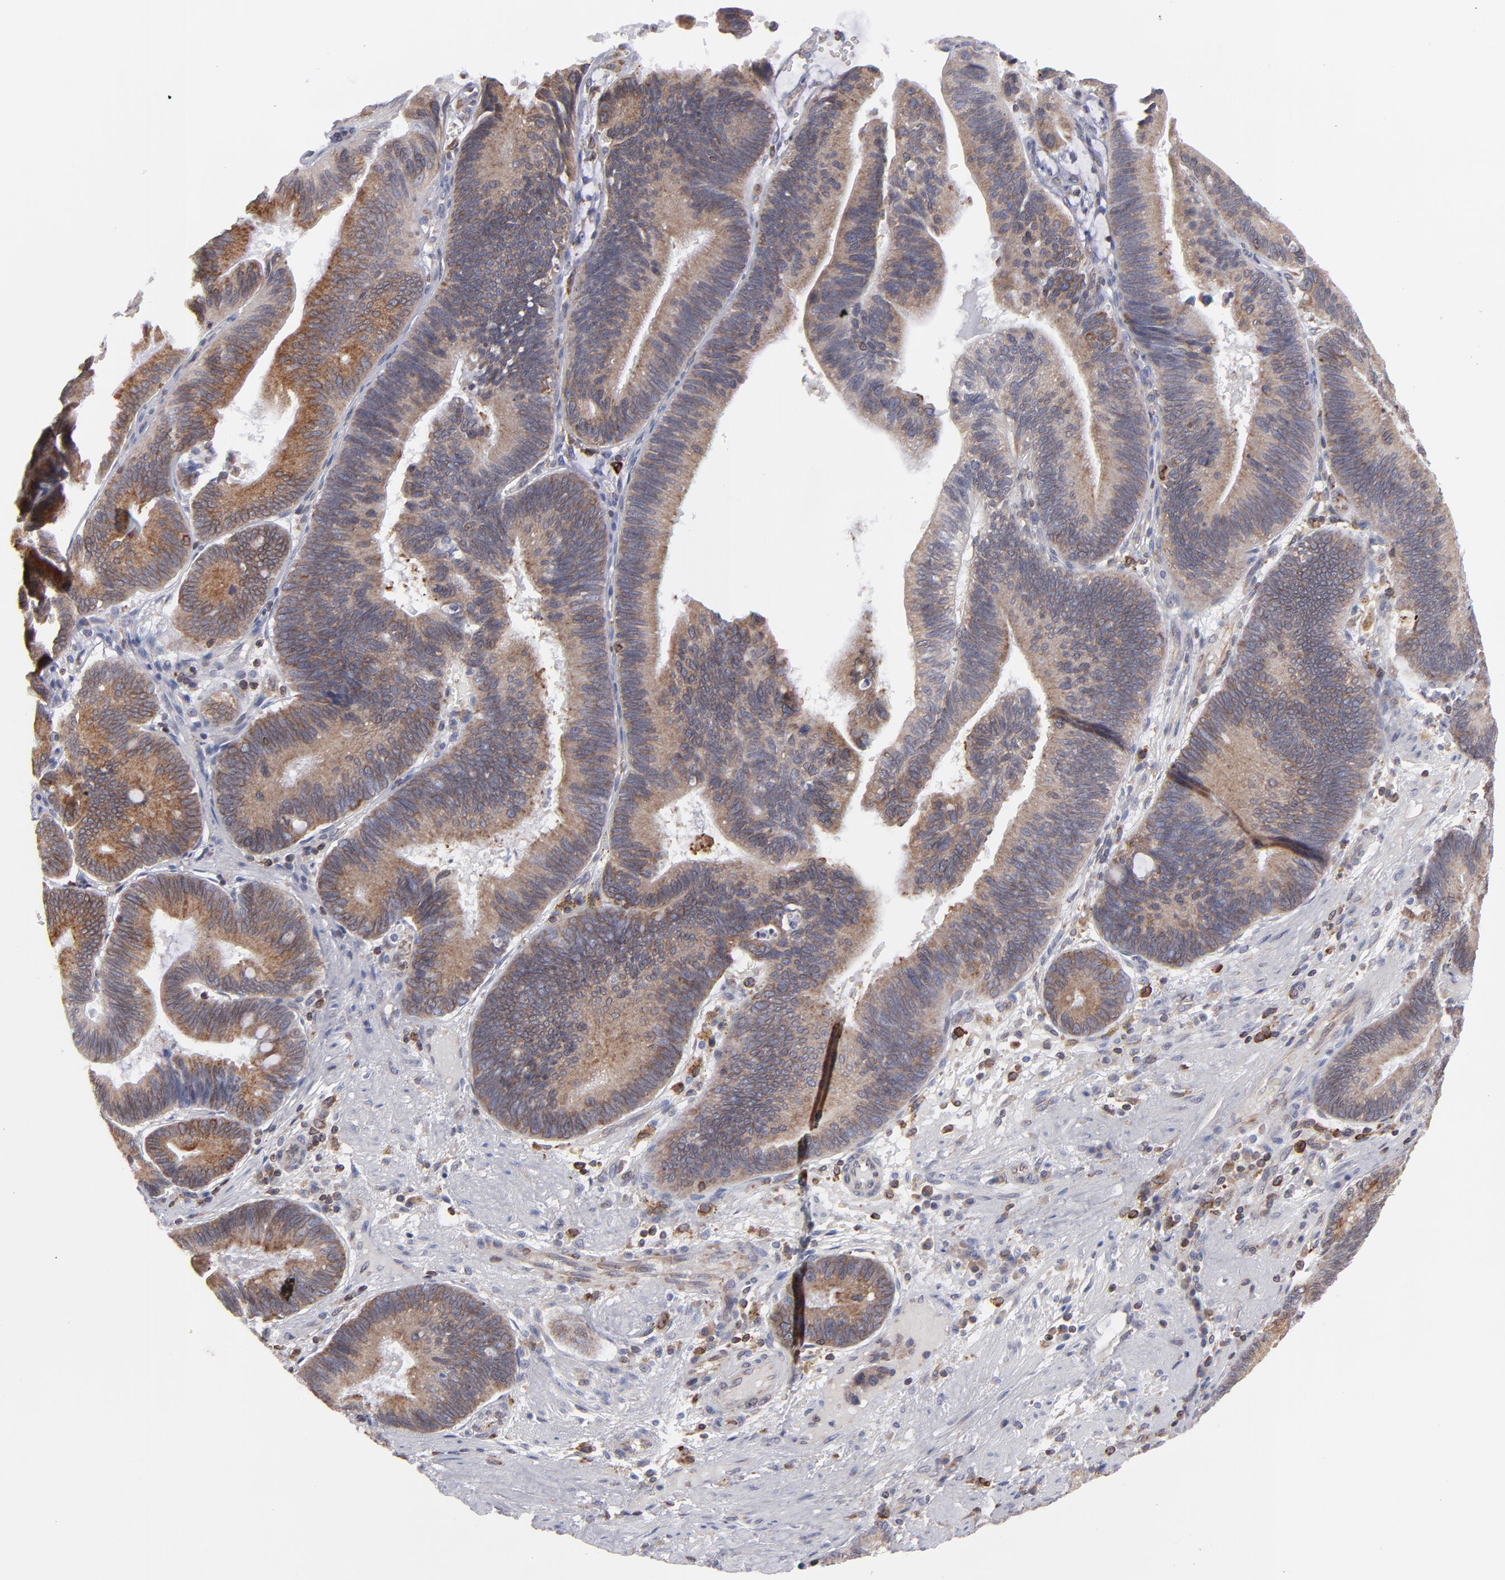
{"staining": {"intensity": "moderate", "quantity": ">75%", "location": "cytoplasmic/membranous"}, "tissue": "pancreatic cancer", "cell_type": "Tumor cells", "image_type": "cancer", "snomed": [{"axis": "morphology", "description": "Adenocarcinoma, NOS"}, {"axis": "topography", "description": "Pancreas"}], "caption": "Adenocarcinoma (pancreatic) stained for a protein reveals moderate cytoplasmic/membranous positivity in tumor cells.", "gene": "TMX1", "patient": {"sex": "male", "age": 82}}